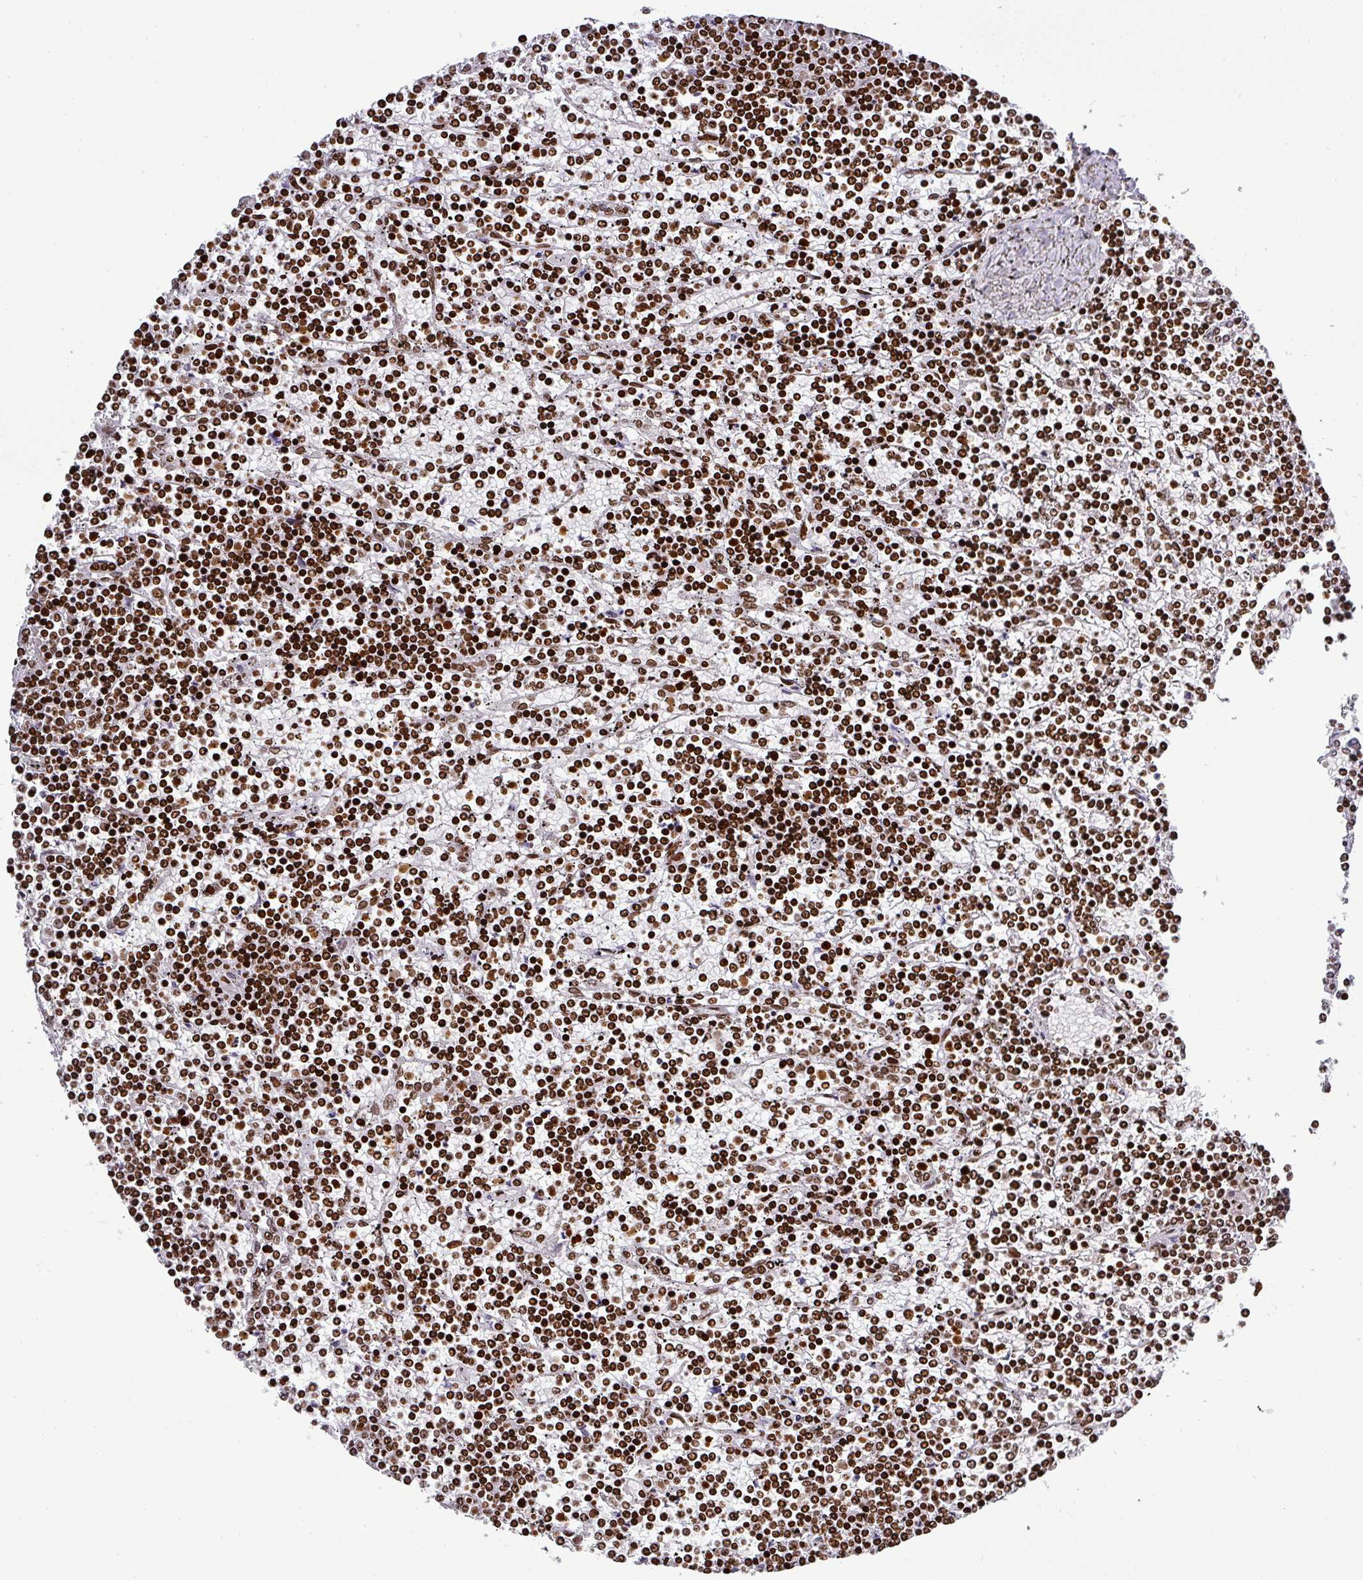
{"staining": {"intensity": "strong", "quantity": ">75%", "location": "nuclear"}, "tissue": "lymphoma", "cell_type": "Tumor cells", "image_type": "cancer", "snomed": [{"axis": "morphology", "description": "Malignant lymphoma, non-Hodgkin's type, Low grade"}, {"axis": "topography", "description": "Spleen"}], "caption": "A high amount of strong nuclear staining is present in approximately >75% of tumor cells in lymphoma tissue.", "gene": "RASL11A", "patient": {"sex": "female", "age": 19}}